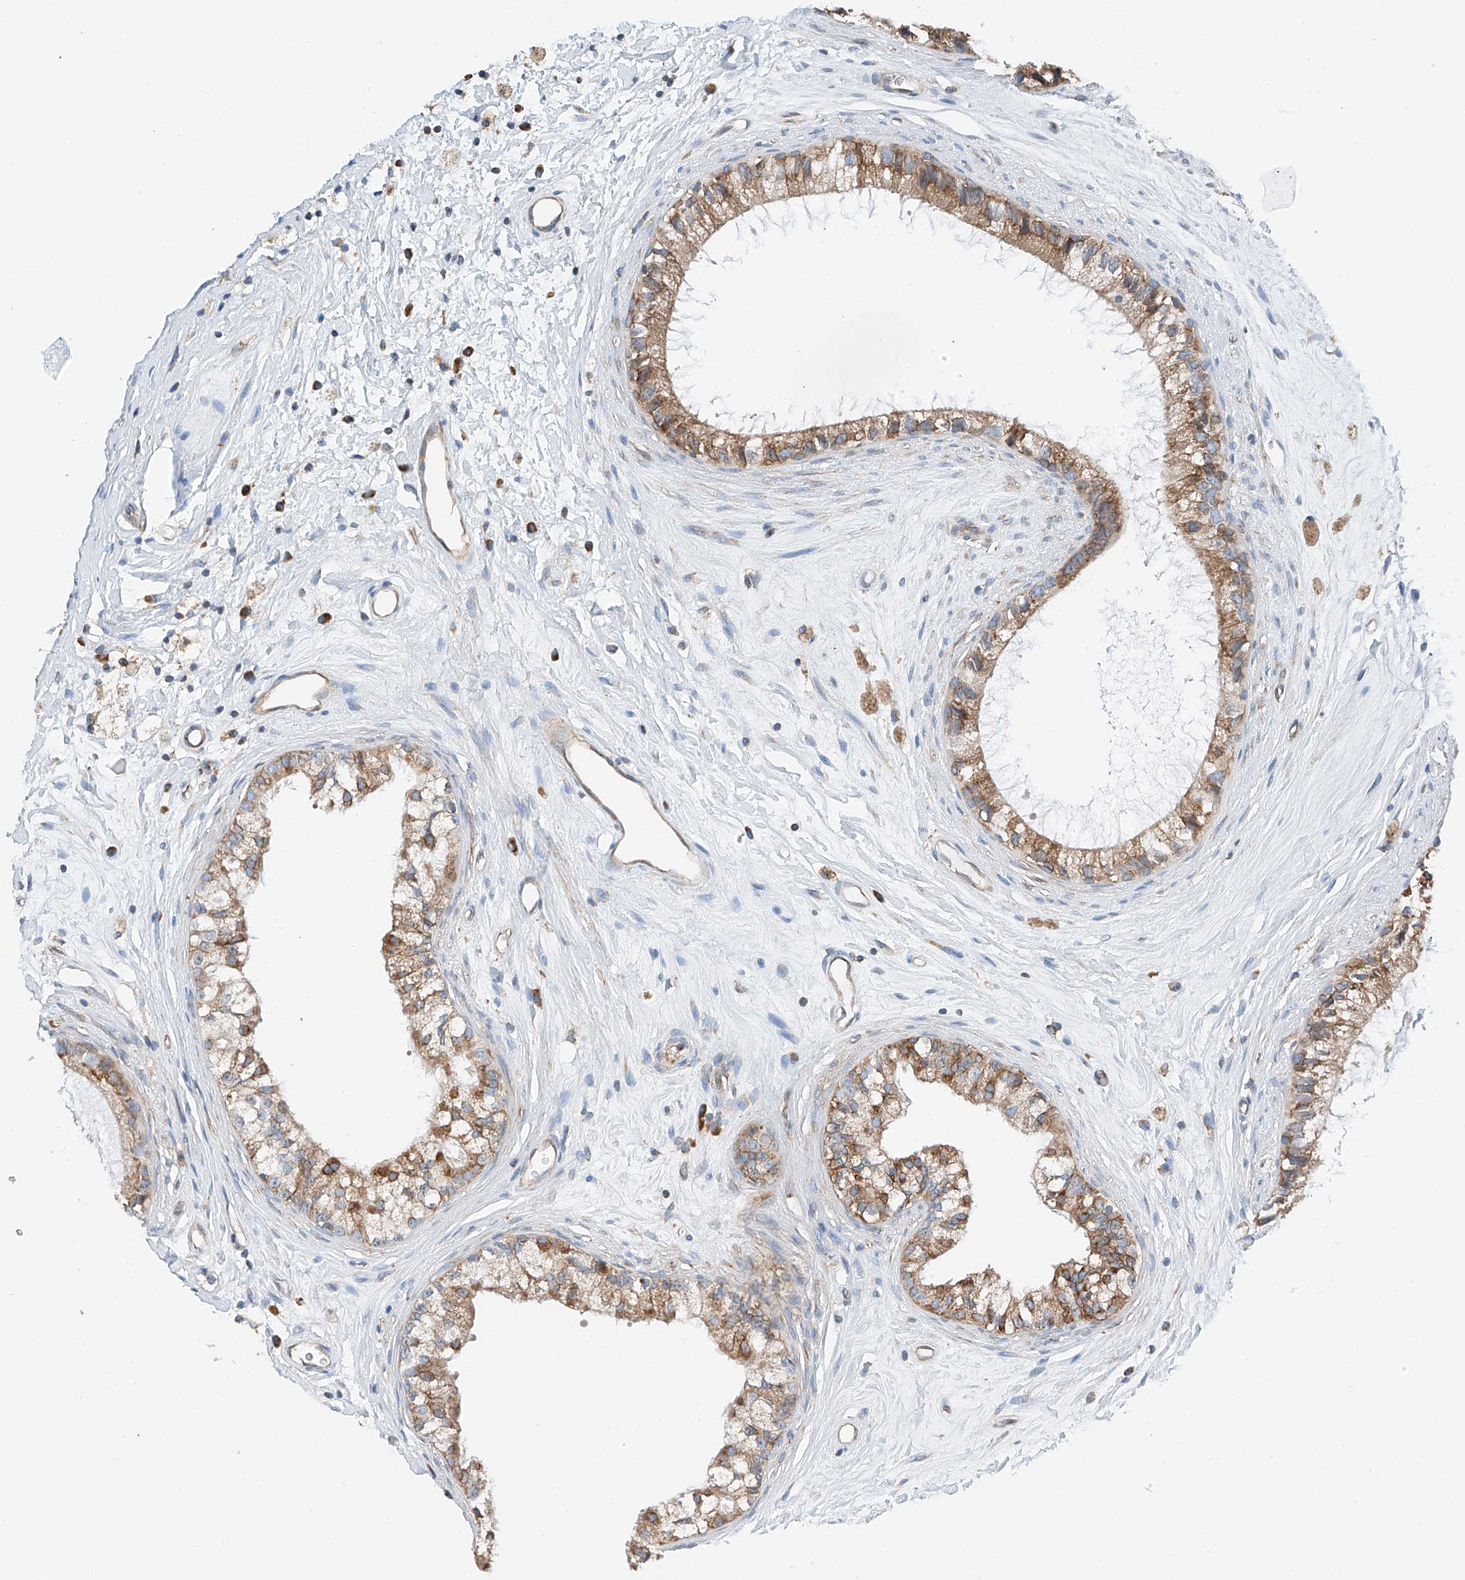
{"staining": {"intensity": "moderate", "quantity": "25%-75%", "location": "cytoplasmic/membranous"}, "tissue": "epididymis", "cell_type": "Glandular cells", "image_type": "normal", "snomed": [{"axis": "morphology", "description": "Normal tissue, NOS"}, {"axis": "topography", "description": "Epididymis"}], "caption": "IHC photomicrograph of normal epididymis: epididymis stained using immunohistochemistry shows medium levels of moderate protein expression localized specifically in the cytoplasmic/membranous of glandular cells, appearing as a cytoplasmic/membranous brown color.", "gene": "ZC3H15", "patient": {"sex": "male", "age": 80}}